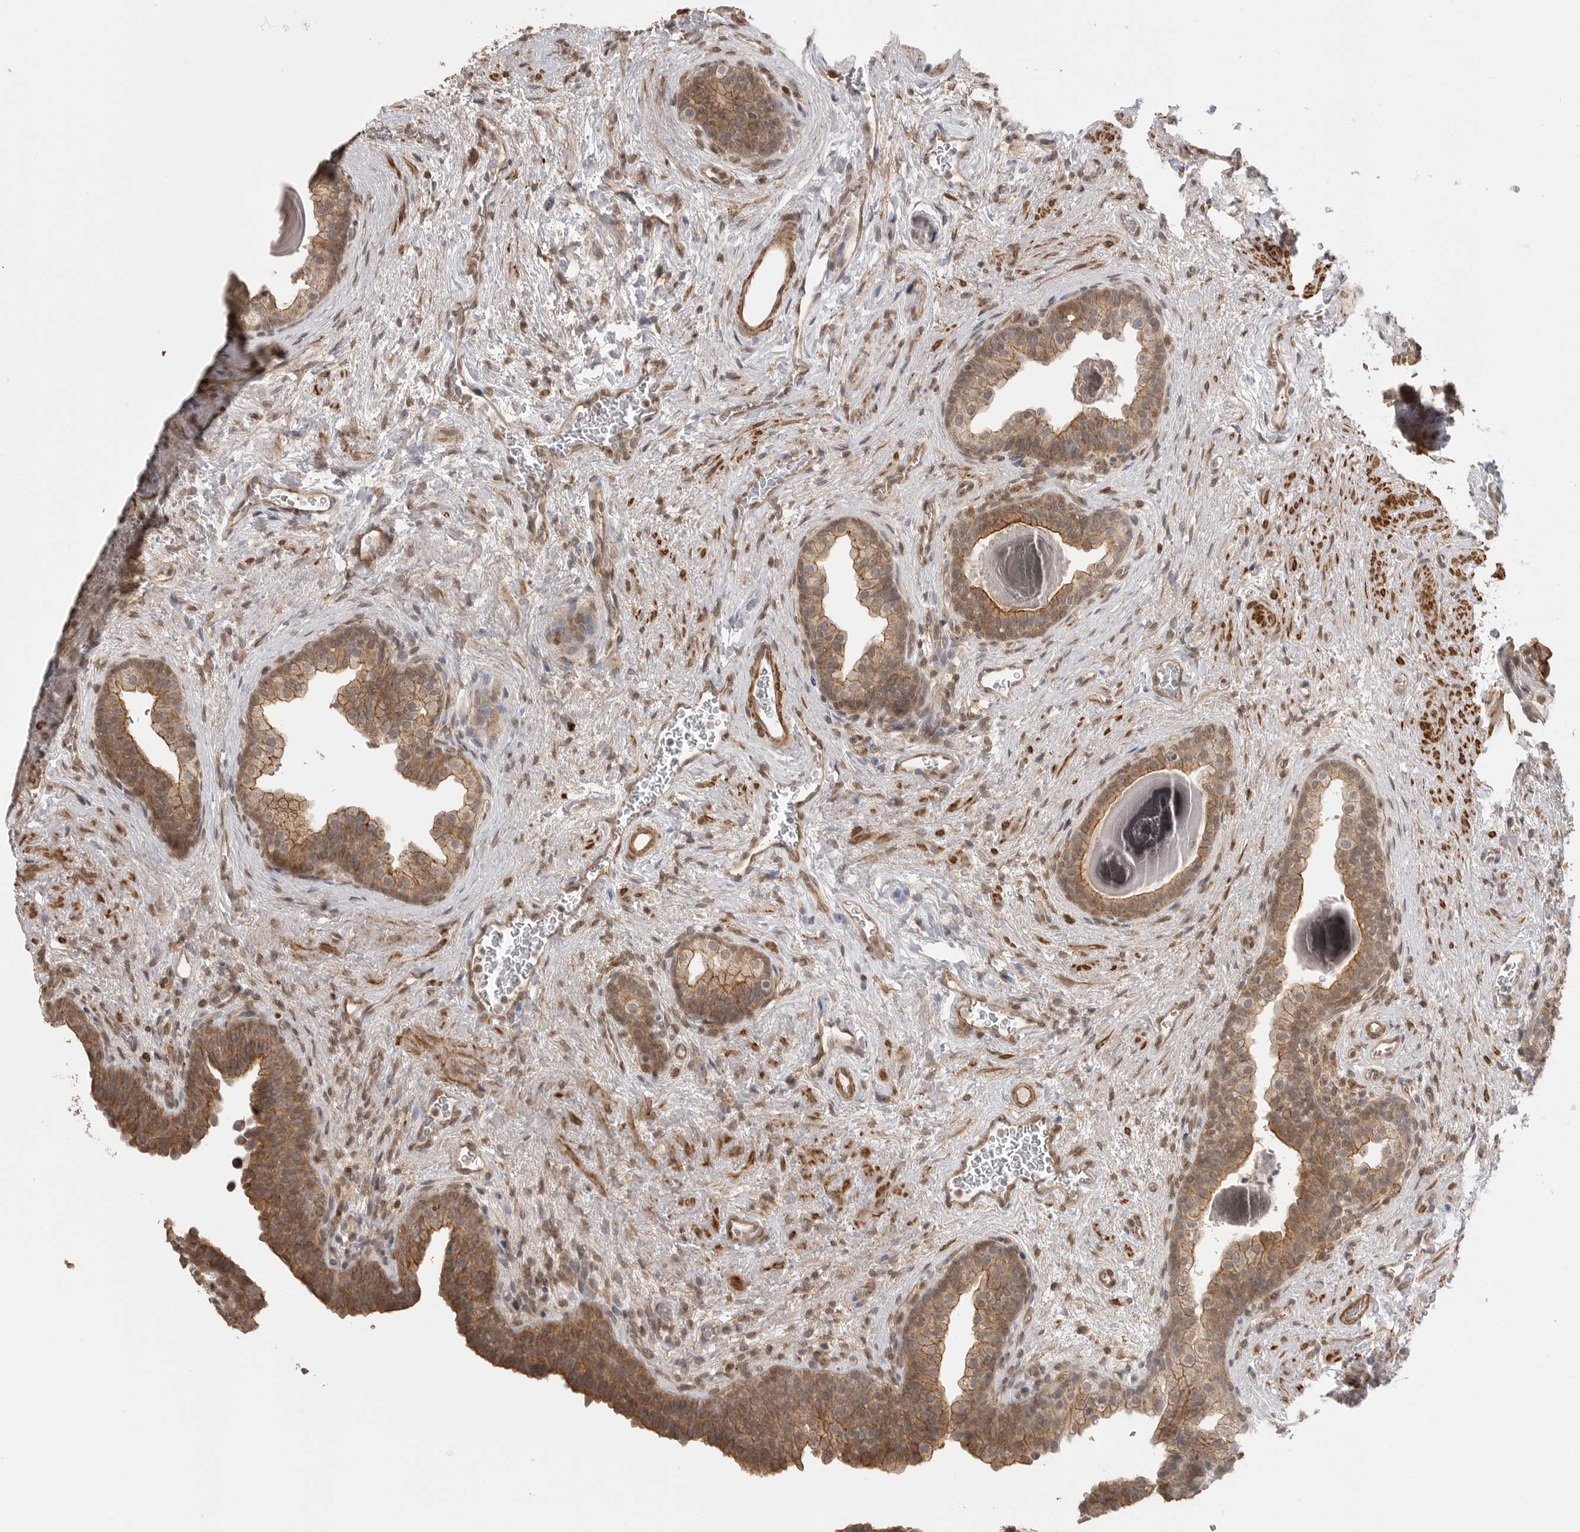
{"staining": {"intensity": "moderate", "quantity": "25%-75%", "location": "cytoplasmic/membranous"}, "tissue": "prostate", "cell_type": "Glandular cells", "image_type": "normal", "snomed": [{"axis": "morphology", "description": "Normal tissue, NOS"}, {"axis": "topography", "description": "Prostate"}], "caption": "Immunohistochemistry (DAB (3,3'-diaminobenzidine)) staining of benign human prostate exhibits moderate cytoplasmic/membranous protein staining in about 25%-75% of glandular cells.", "gene": "GPC2", "patient": {"sex": "male", "age": 48}}